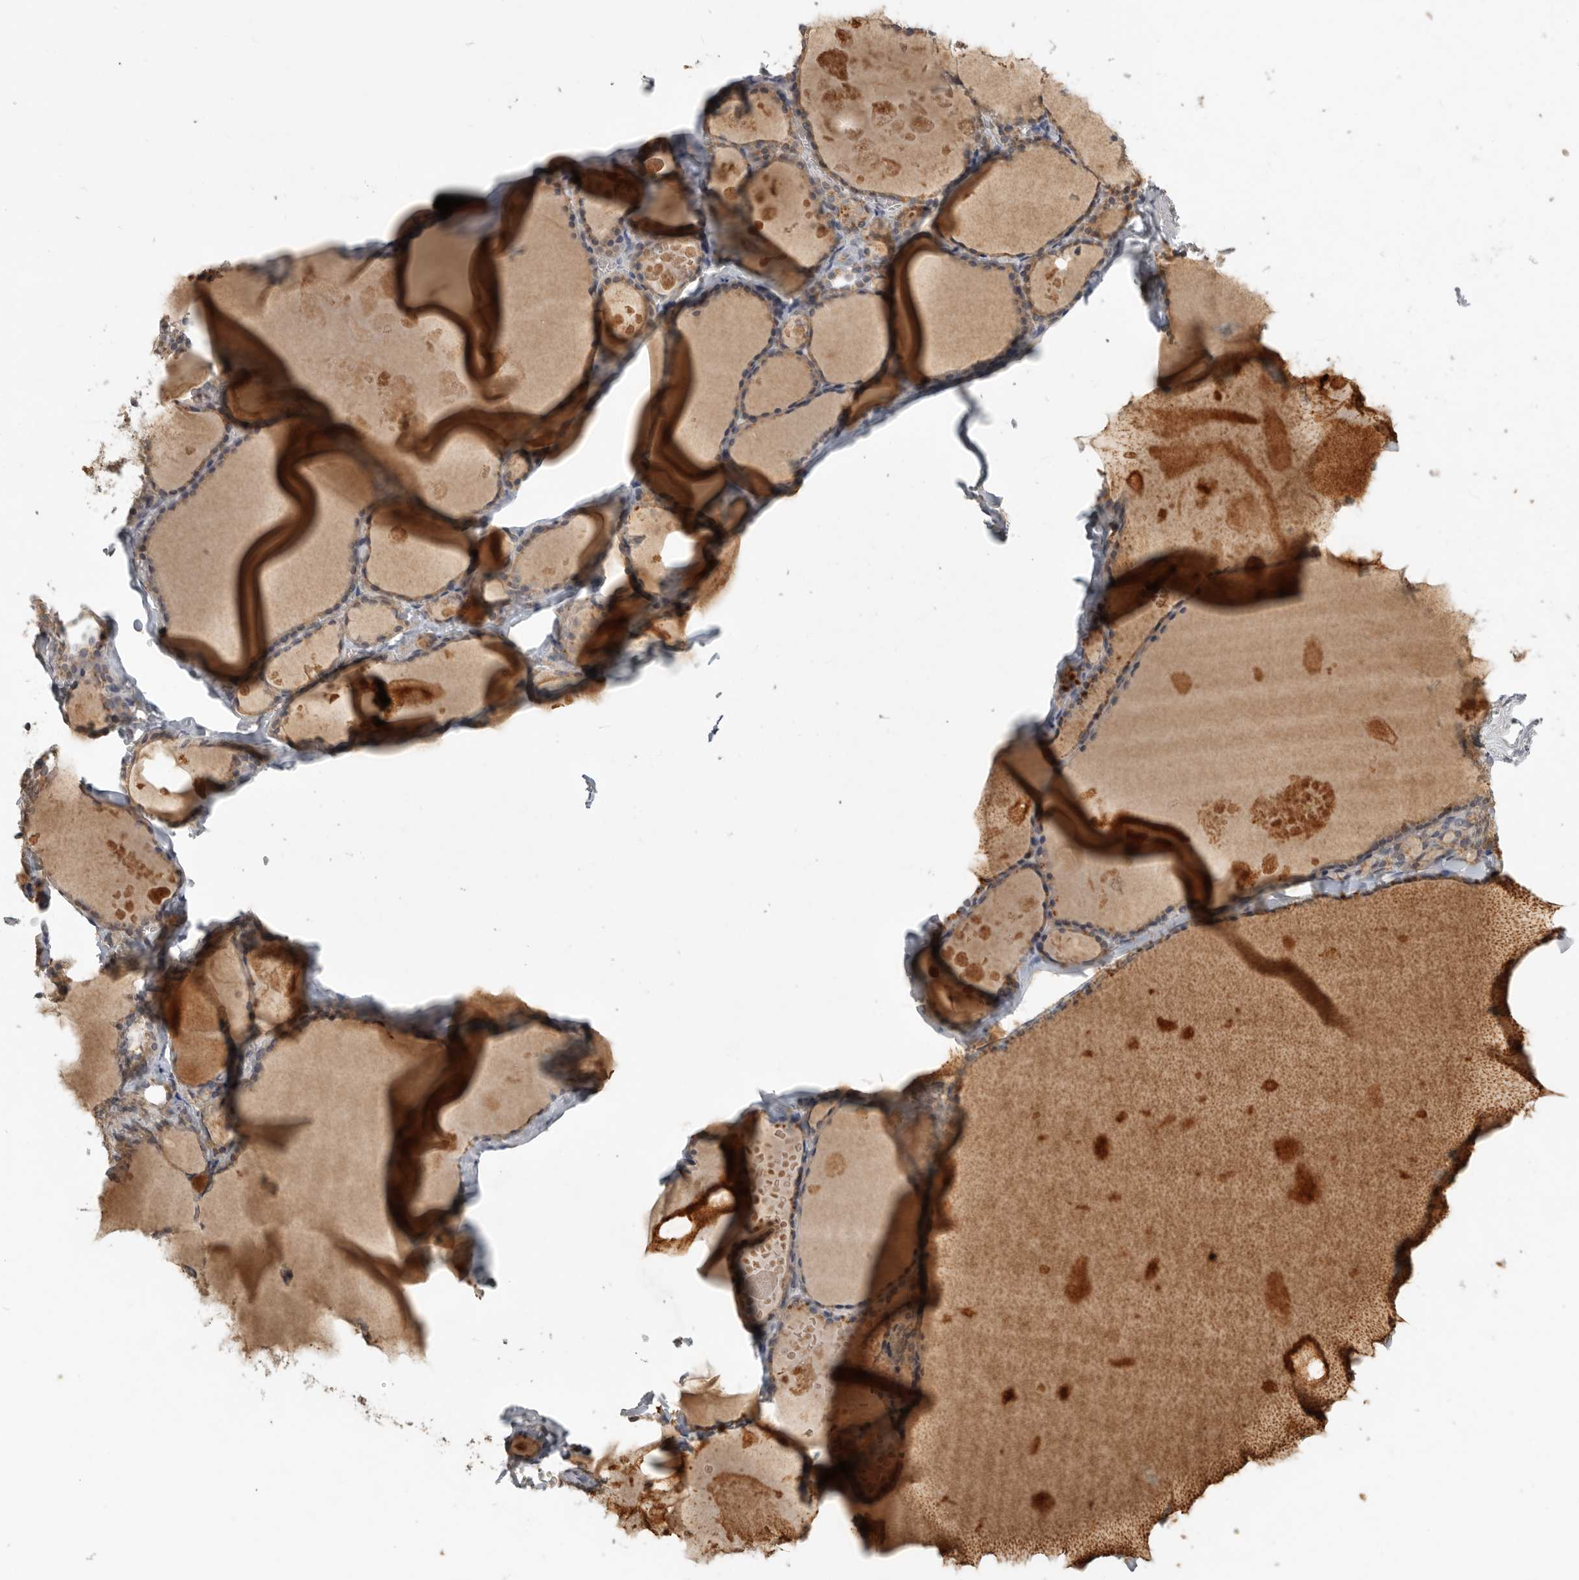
{"staining": {"intensity": "weak", "quantity": ">75%", "location": "cytoplasmic/membranous"}, "tissue": "thyroid gland", "cell_type": "Glandular cells", "image_type": "normal", "snomed": [{"axis": "morphology", "description": "Normal tissue, NOS"}, {"axis": "topography", "description": "Thyroid gland"}], "caption": "Benign thyroid gland was stained to show a protein in brown. There is low levels of weak cytoplasmic/membranous staining in approximately >75% of glandular cells. Nuclei are stained in blue.", "gene": "ADAMTS4", "patient": {"sex": "male", "age": 56}}